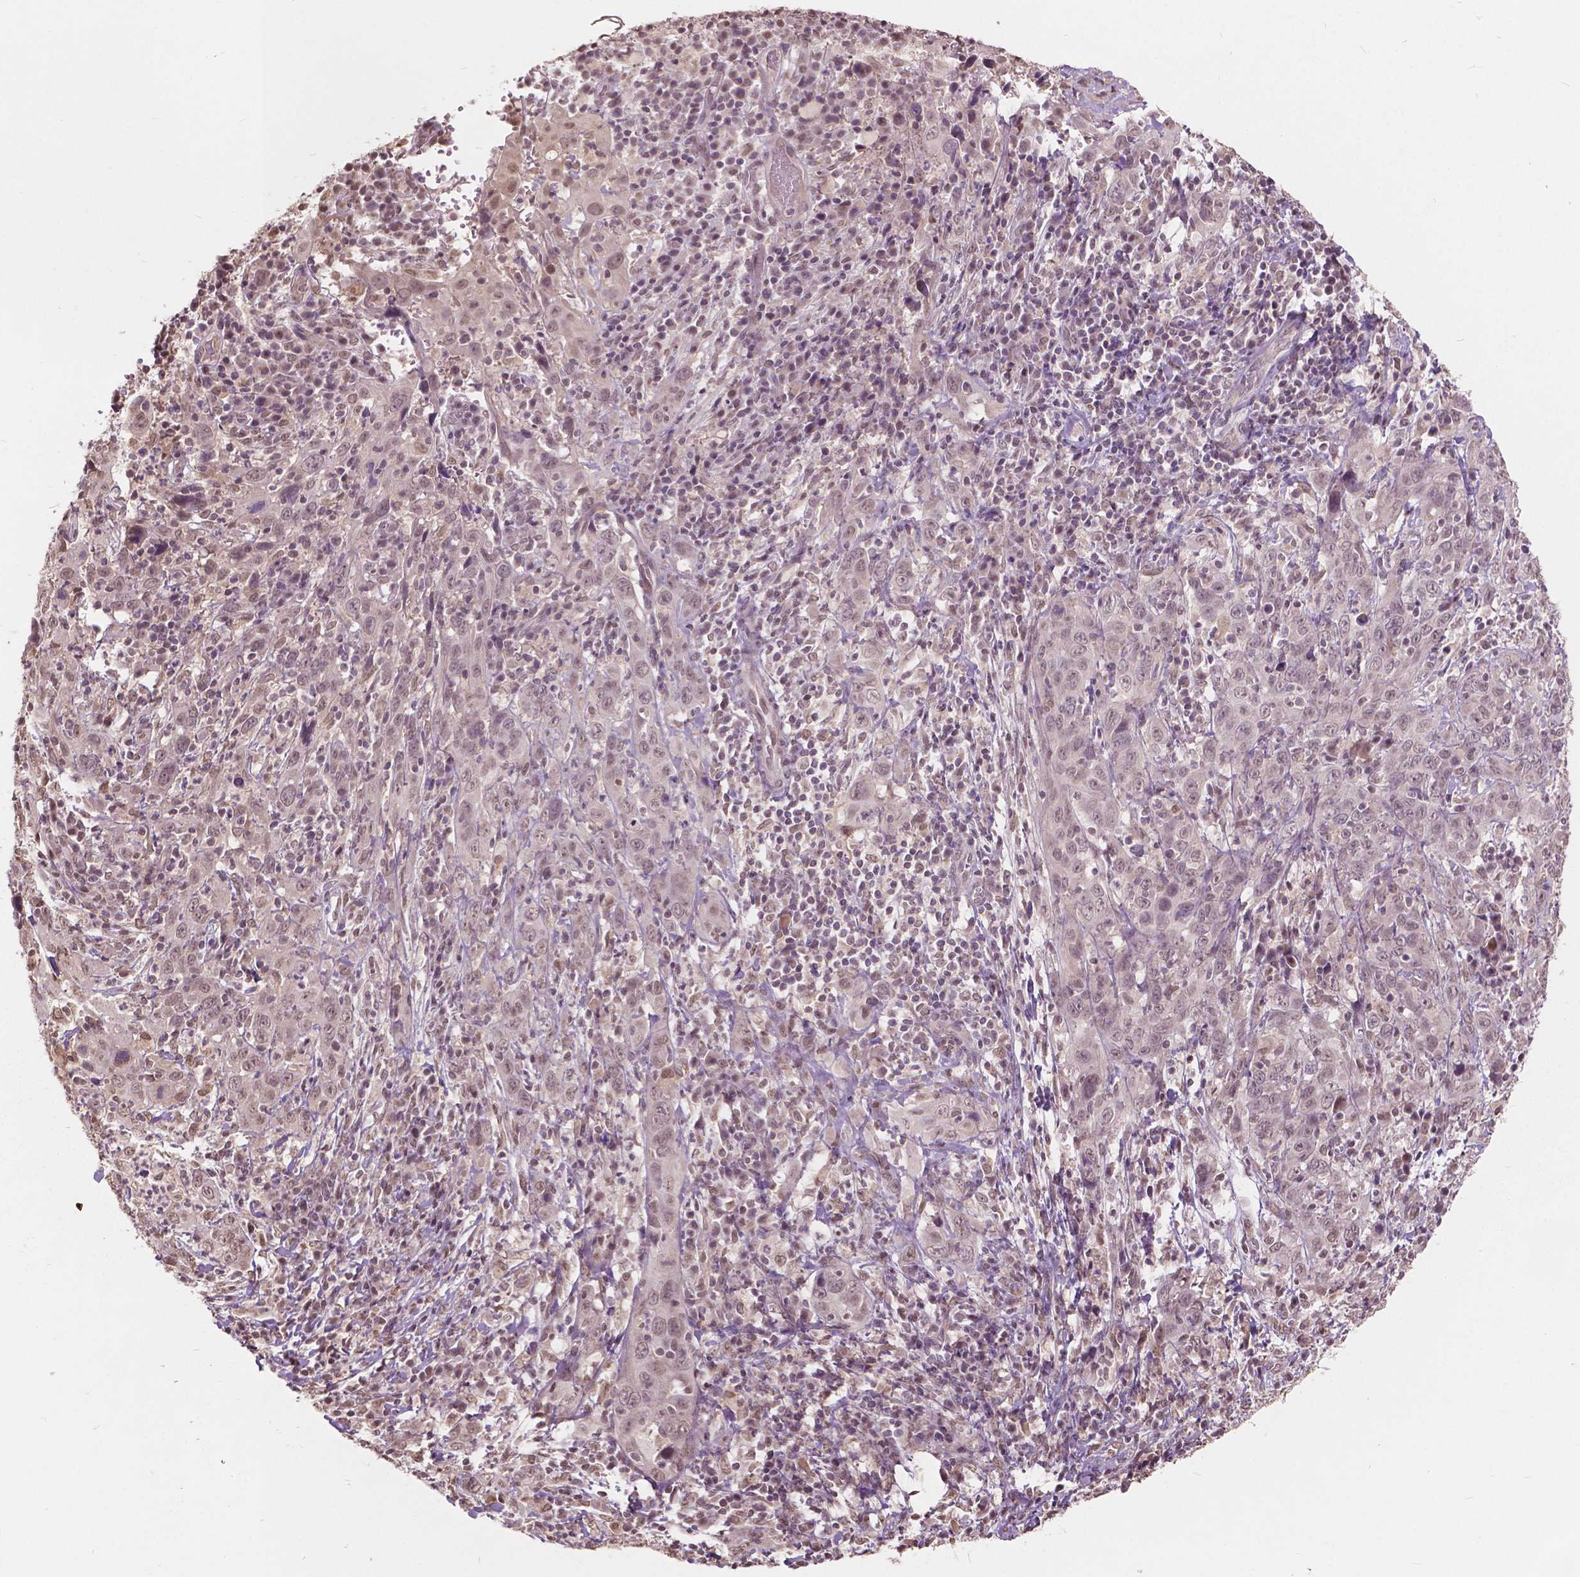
{"staining": {"intensity": "weak", "quantity": ">75%", "location": "nuclear"}, "tissue": "cervical cancer", "cell_type": "Tumor cells", "image_type": "cancer", "snomed": [{"axis": "morphology", "description": "Squamous cell carcinoma, NOS"}, {"axis": "topography", "description": "Cervix"}], "caption": "Immunohistochemistry (IHC) of human squamous cell carcinoma (cervical) demonstrates low levels of weak nuclear positivity in approximately >75% of tumor cells.", "gene": "HOXA10", "patient": {"sex": "female", "age": 46}}